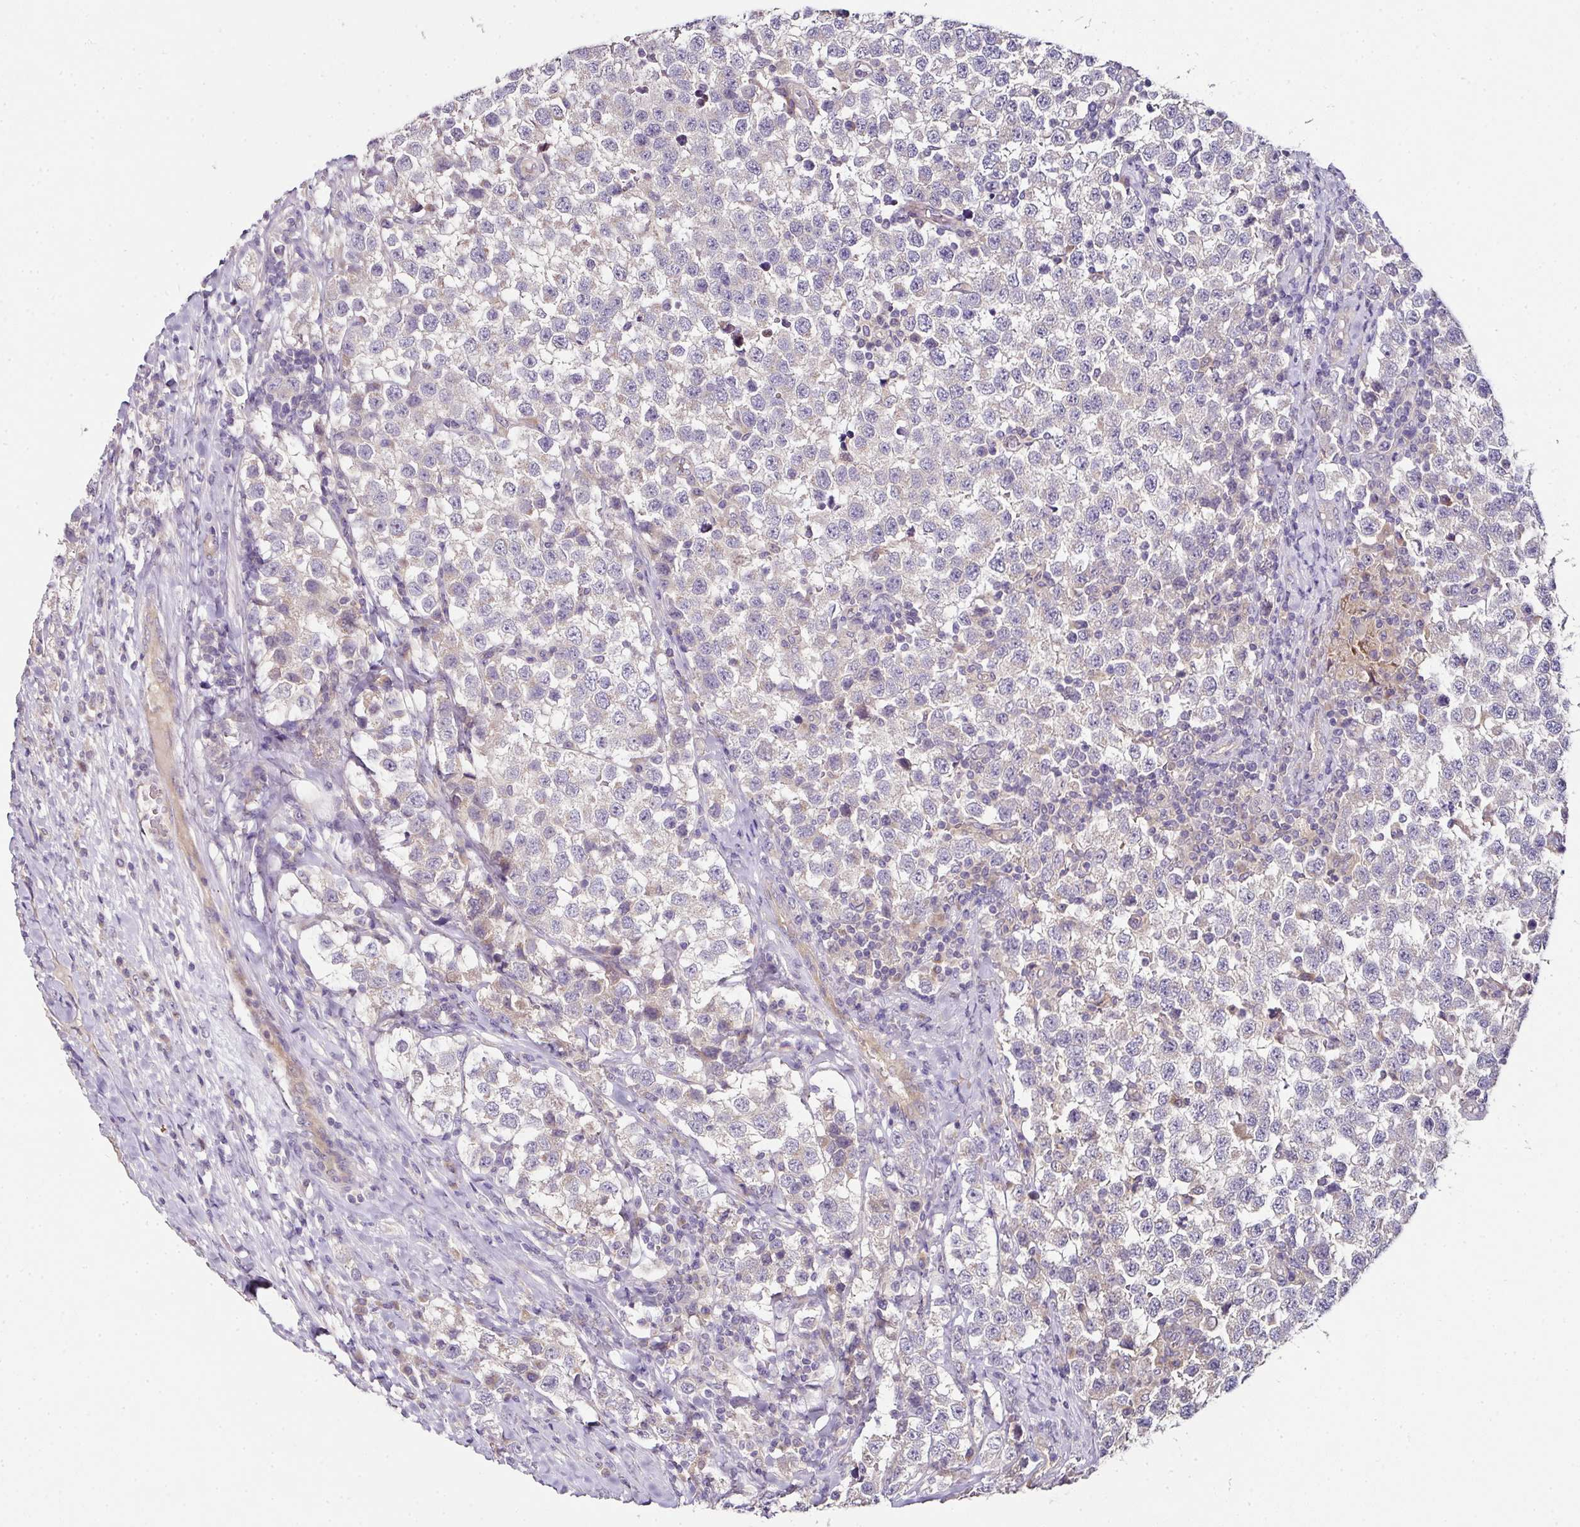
{"staining": {"intensity": "negative", "quantity": "none", "location": "none"}, "tissue": "testis cancer", "cell_type": "Tumor cells", "image_type": "cancer", "snomed": [{"axis": "morphology", "description": "Seminoma, NOS"}, {"axis": "topography", "description": "Testis"}], "caption": "The photomicrograph reveals no significant positivity in tumor cells of testis cancer.", "gene": "SKIC2", "patient": {"sex": "male", "age": 34}}